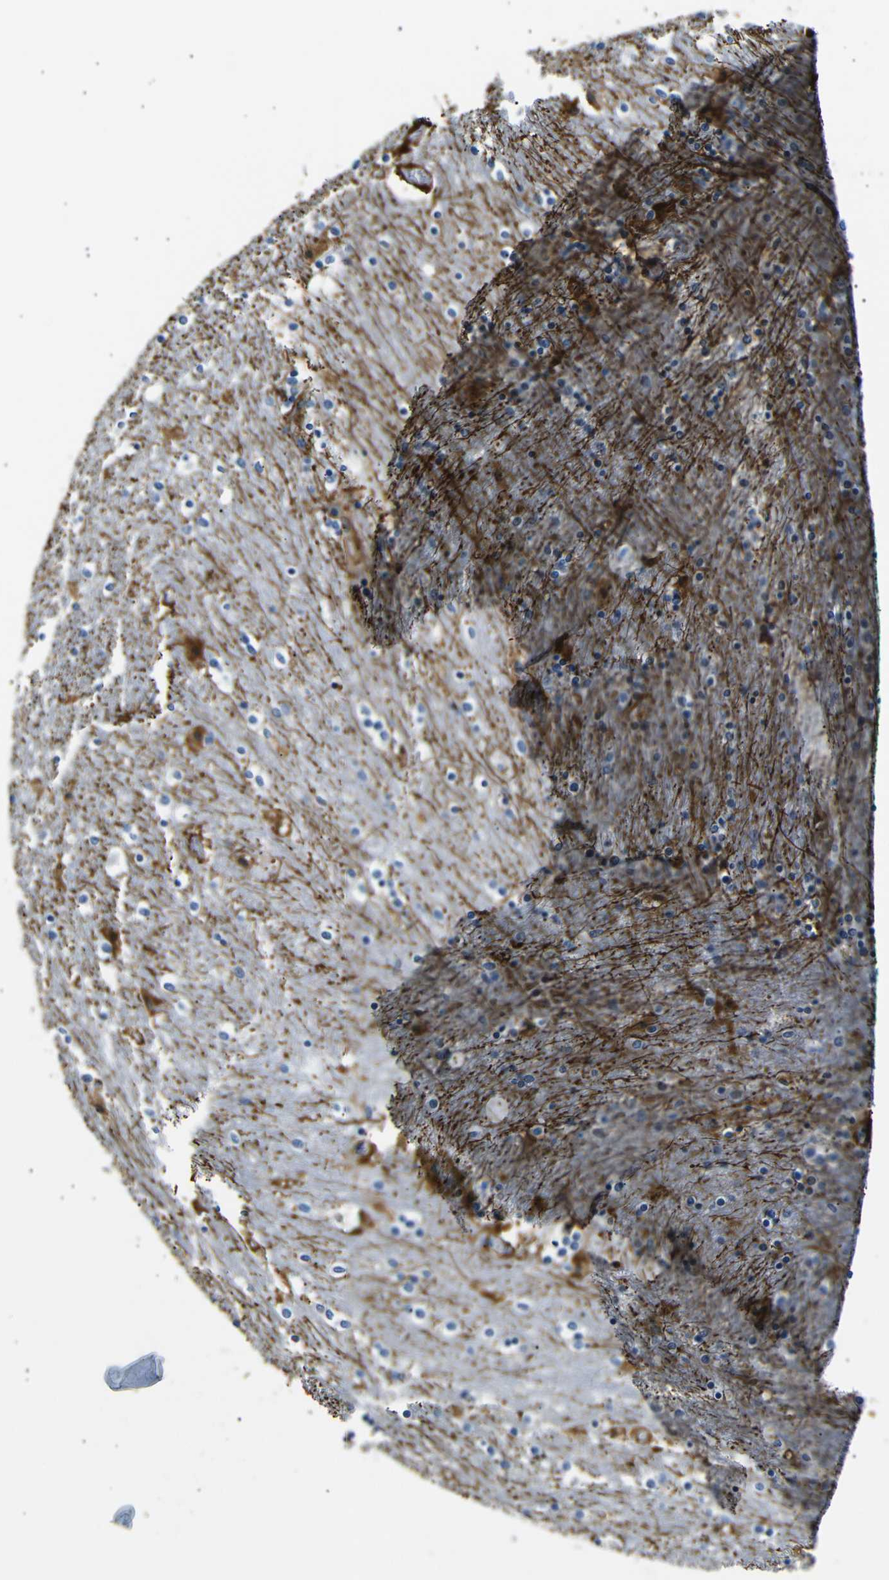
{"staining": {"intensity": "moderate", "quantity": "<25%", "location": "cytoplasmic/membranous"}, "tissue": "caudate", "cell_type": "Glial cells", "image_type": "normal", "snomed": [{"axis": "morphology", "description": "Normal tissue, NOS"}, {"axis": "topography", "description": "Lateral ventricle wall"}], "caption": "Immunohistochemical staining of benign caudate displays moderate cytoplasmic/membranous protein positivity in approximately <25% of glial cells. (Stains: DAB (3,3'-diaminobenzidine) in brown, nuclei in blue, Microscopy: brightfield microscopy at high magnification).", "gene": "TAFA1", "patient": {"sex": "female", "age": 54}}